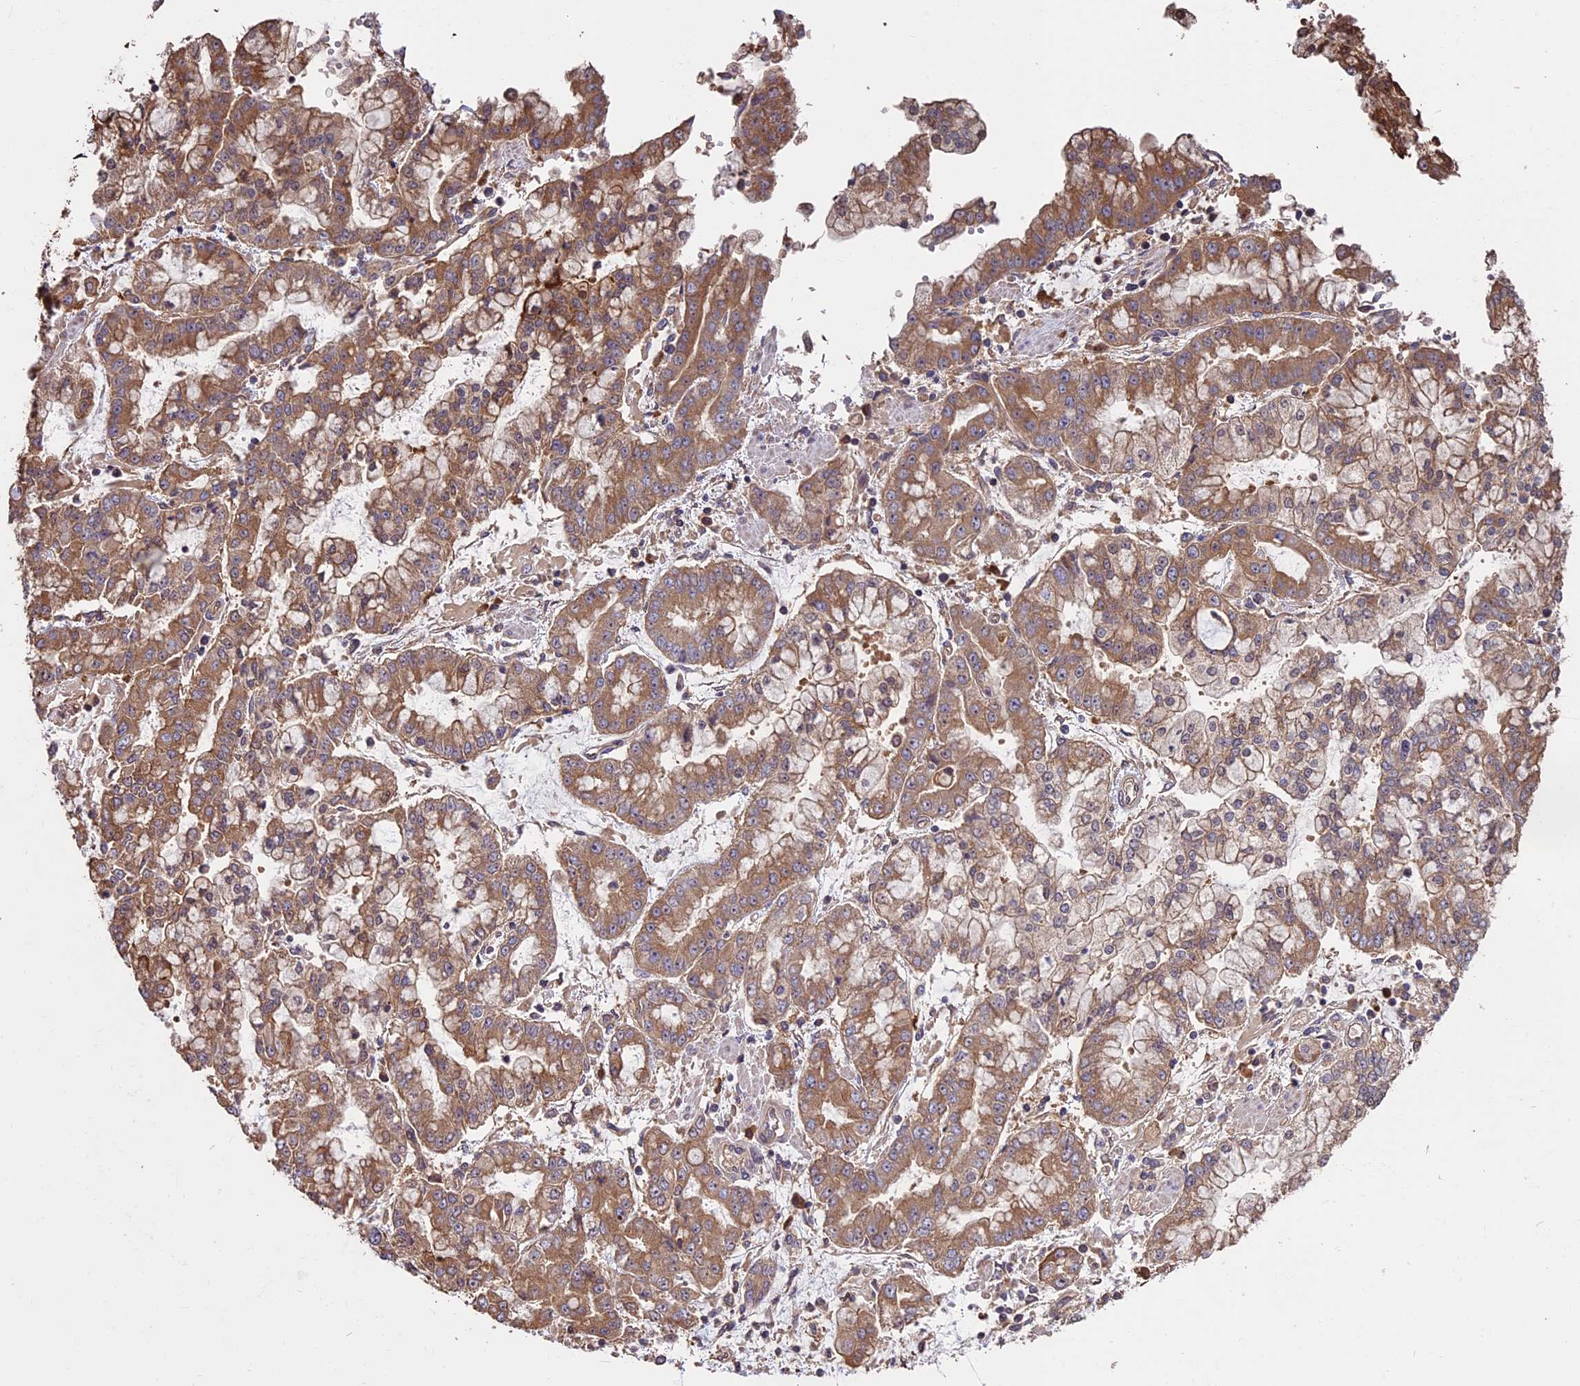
{"staining": {"intensity": "moderate", "quantity": ">75%", "location": "cytoplasmic/membranous"}, "tissue": "stomach cancer", "cell_type": "Tumor cells", "image_type": "cancer", "snomed": [{"axis": "morphology", "description": "Adenocarcinoma, NOS"}, {"axis": "topography", "description": "Stomach"}], "caption": "Immunohistochemical staining of human adenocarcinoma (stomach) exhibits moderate cytoplasmic/membranous protein positivity in about >75% of tumor cells.", "gene": "VWA3A", "patient": {"sex": "male", "age": 76}}